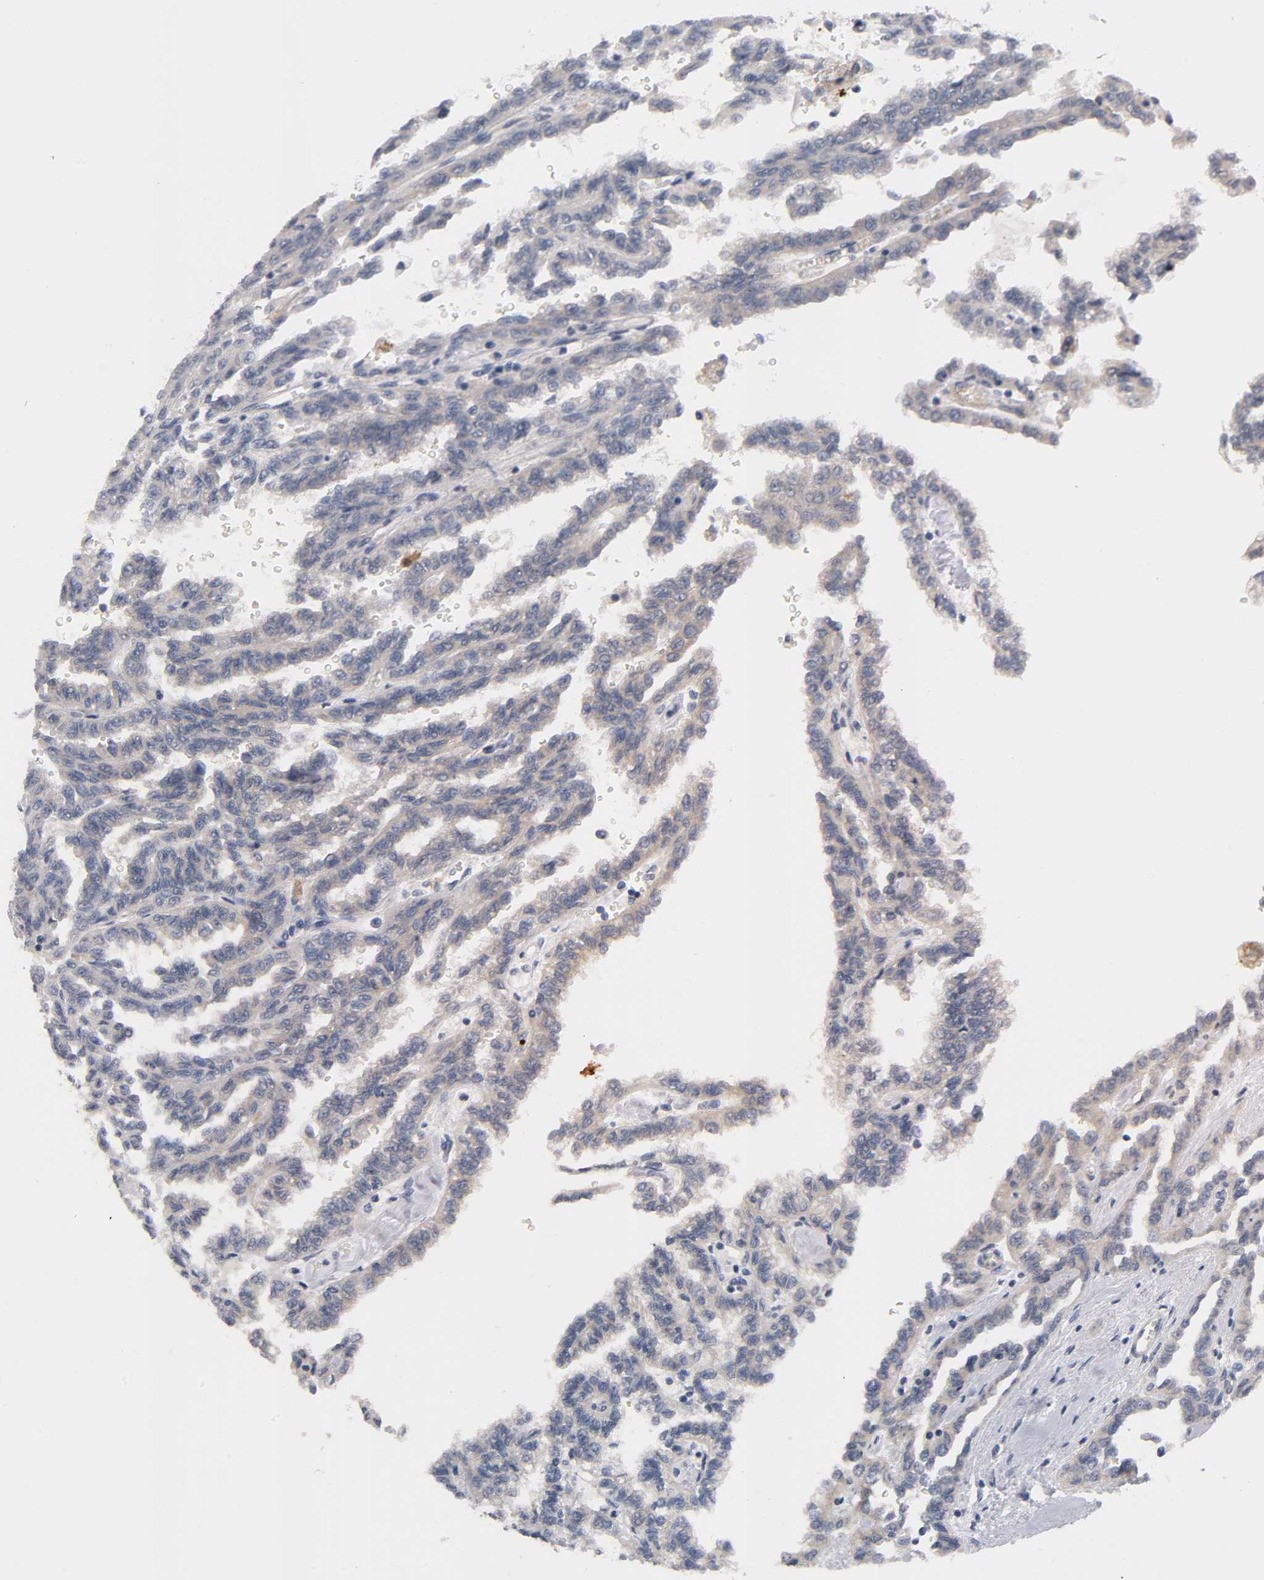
{"staining": {"intensity": "weak", "quantity": ">75%", "location": "cytoplasmic/membranous"}, "tissue": "renal cancer", "cell_type": "Tumor cells", "image_type": "cancer", "snomed": [{"axis": "morphology", "description": "Inflammation, NOS"}, {"axis": "morphology", "description": "Adenocarcinoma, NOS"}, {"axis": "topography", "description": "Kidney"}], "caption": "Renal adenocarcinoma tissue exhibits weak cytoplasmic/membranous staining in about >75% of tumor cells, visualized by immunohistochemistry.", "gene": "HDAC6", "patient": {"sex": "male", "age": 68}}